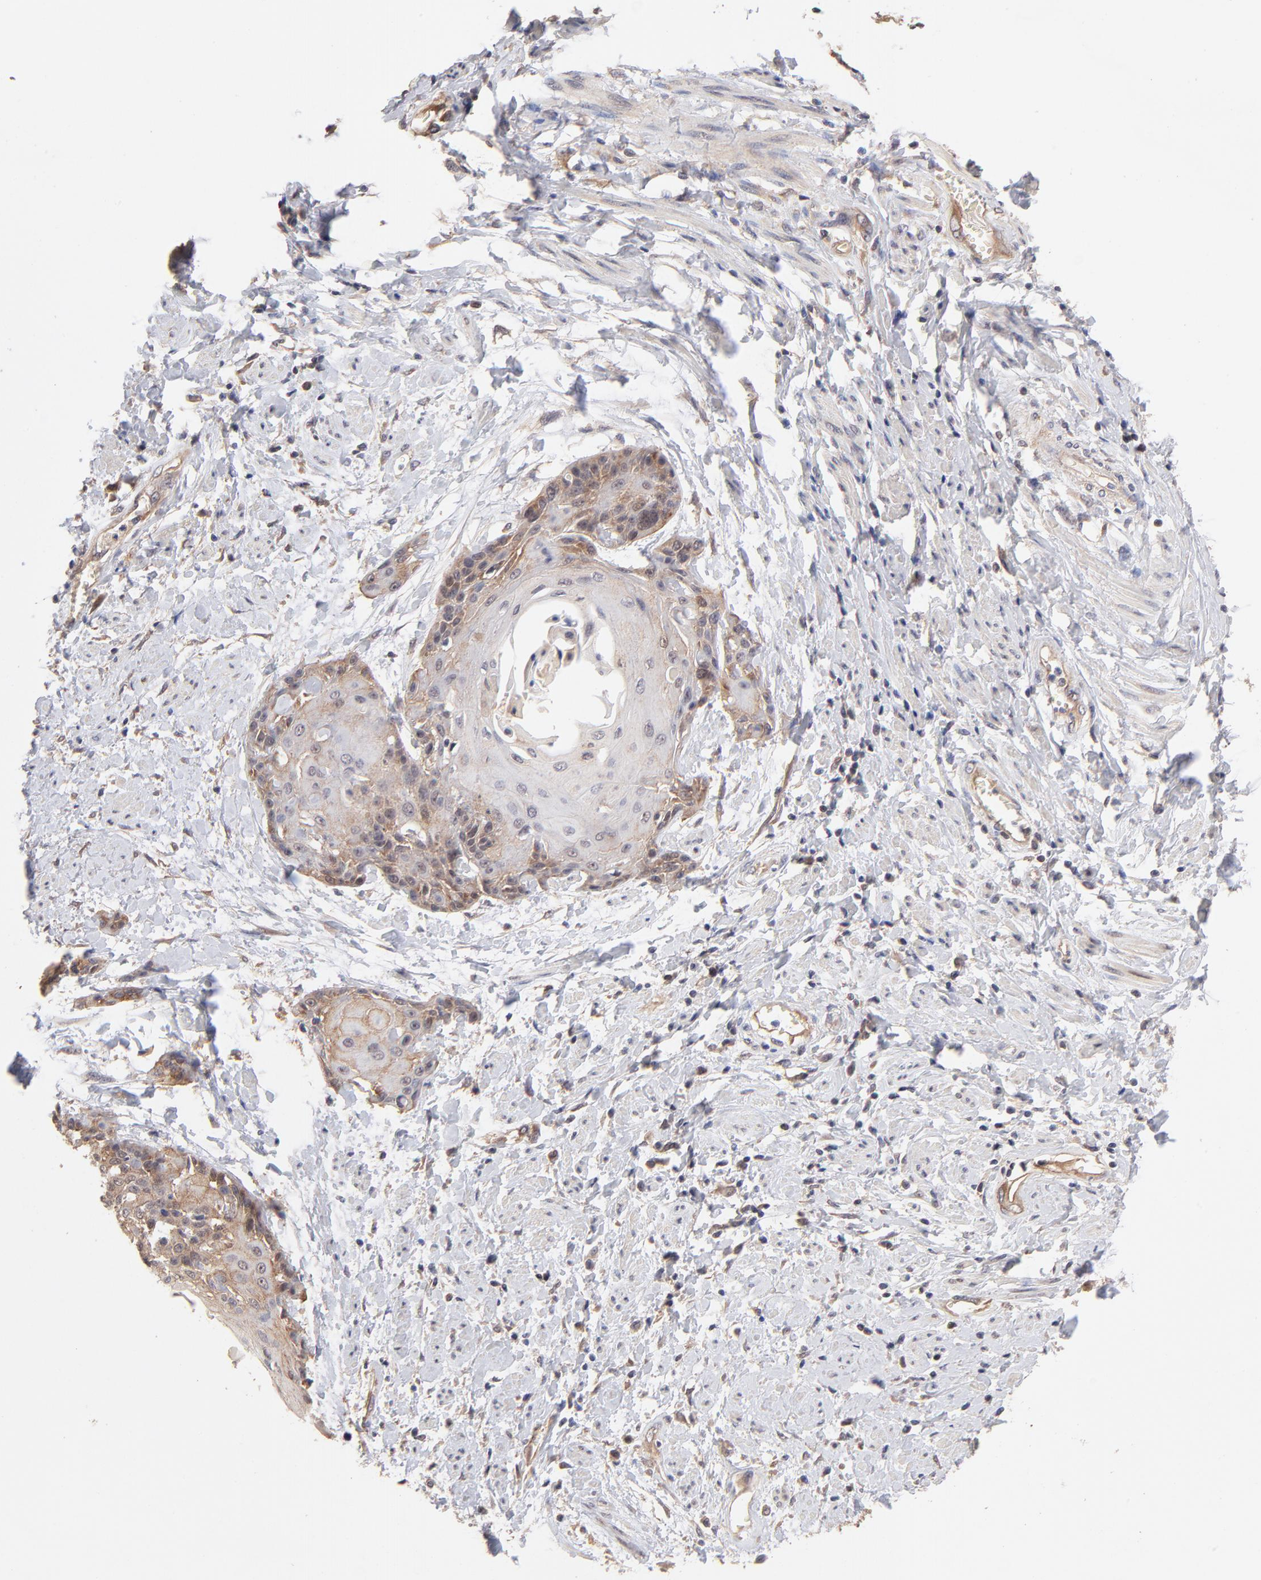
{"staining": {"intensity": "moderate", "quantity": "25%-75%", "location": "cytoplasmic/membranous,nuclear"}, "tissue": "cervical cancer", "cell_type": "Tumor cells", "image_type": "cancer", "snomed": [{"axis": "morphology", "description": "Squamous cell carcinoma, NOS"}, {"axis": "topography", "description": "Cervix"}], "caption": "Immunohistochemistry (IHC) image of human cervical cancer stained for a protein (brown), which exhibits medium levels of moderate cytoplasmic/membranous and nuclear positivity in approximately 25%-75% of tumor cells.", "gene": "STAP2", "patient": {"sex": "female", "age": 57}}